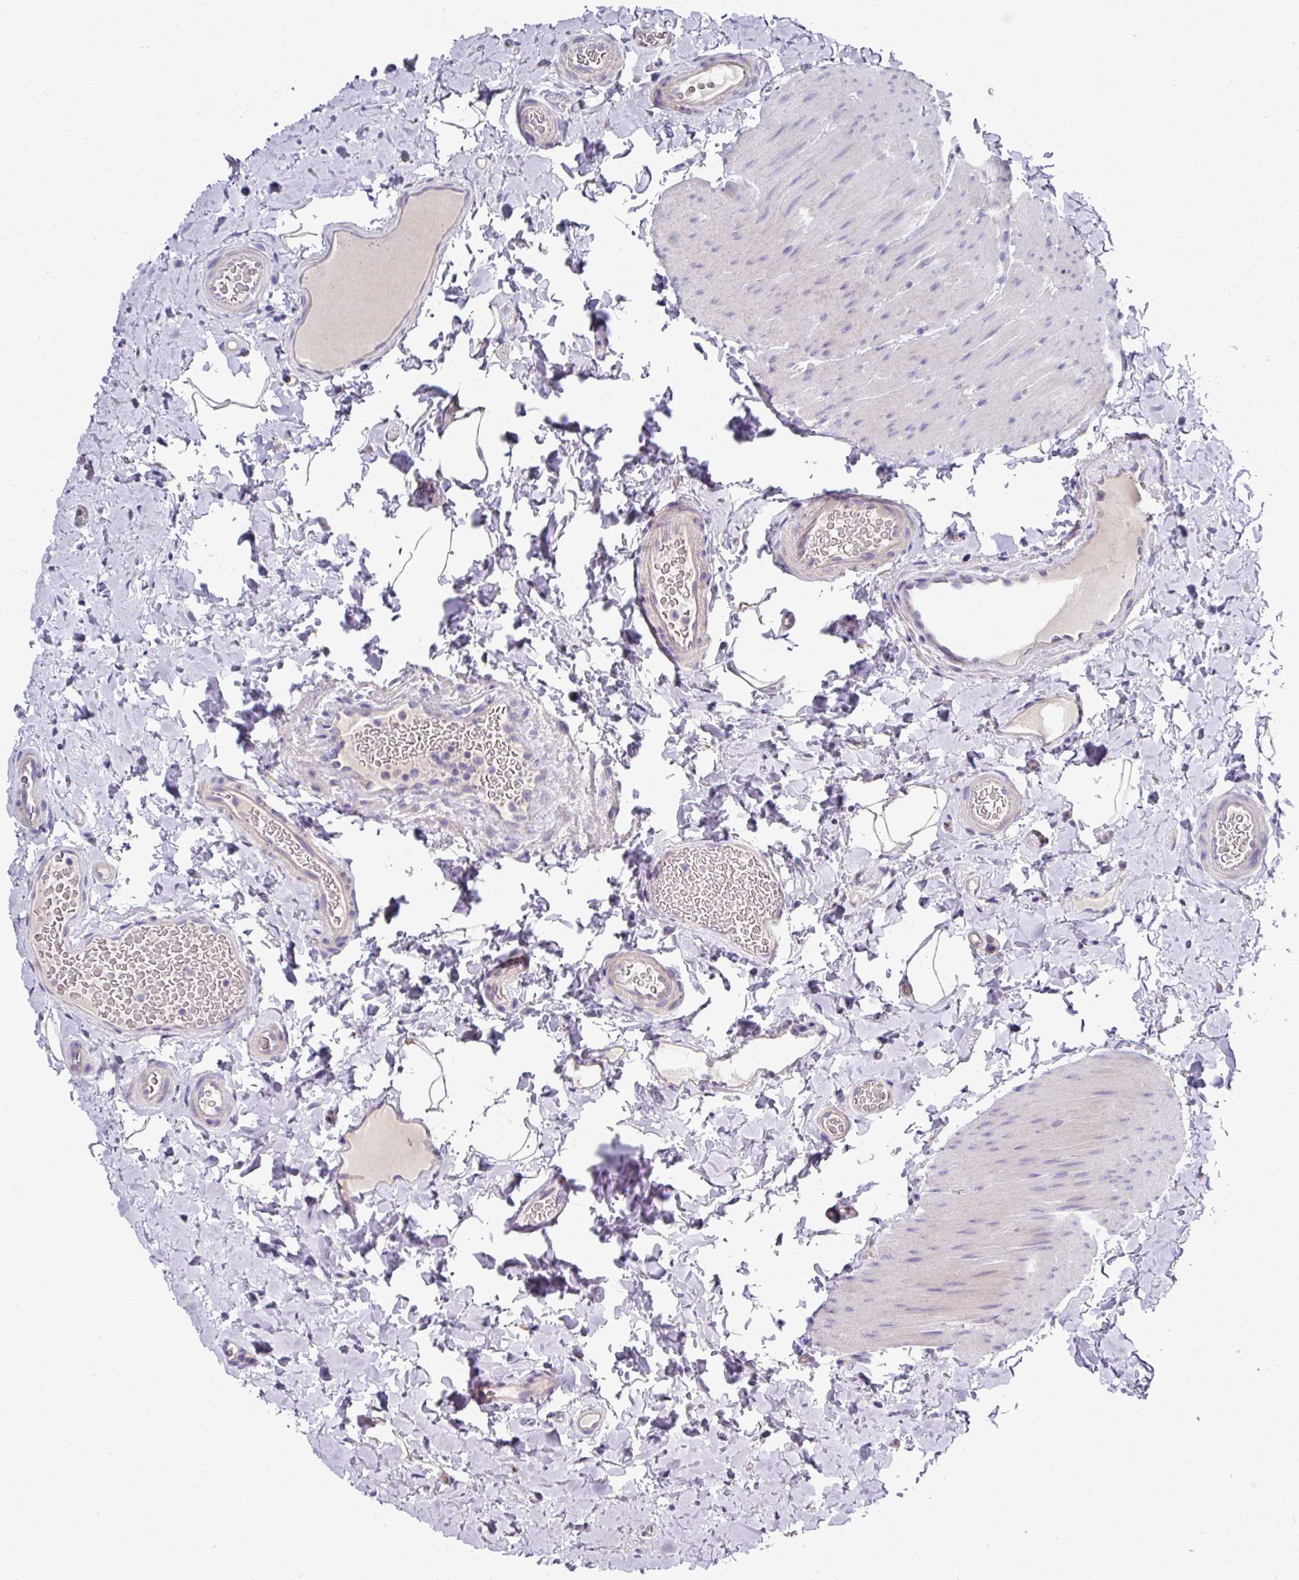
{"staining": {"intensity": "weak", "quantity": "25%-75%", "location": "cytoplasmic/membranous"}, "tissue": "colon", "cell_type": "Endothelial cells", "image_type": "normal", "snomed": [{"axis": "morphology", "description": "Normal tissue, NOS"}, {"axis": "topography", "description": "Colon"}], "caption": "A brown stain labels weak cytoplasmic/membranous expression of a protein in endothelial cells of normal colon. The staining is performed using DAB brown chromogen to label protein expression. The nuclei are counter-stained blue using hematoxylin.", "gene": "CLDN1", "patient": {"sex": "male", "age": 46}}